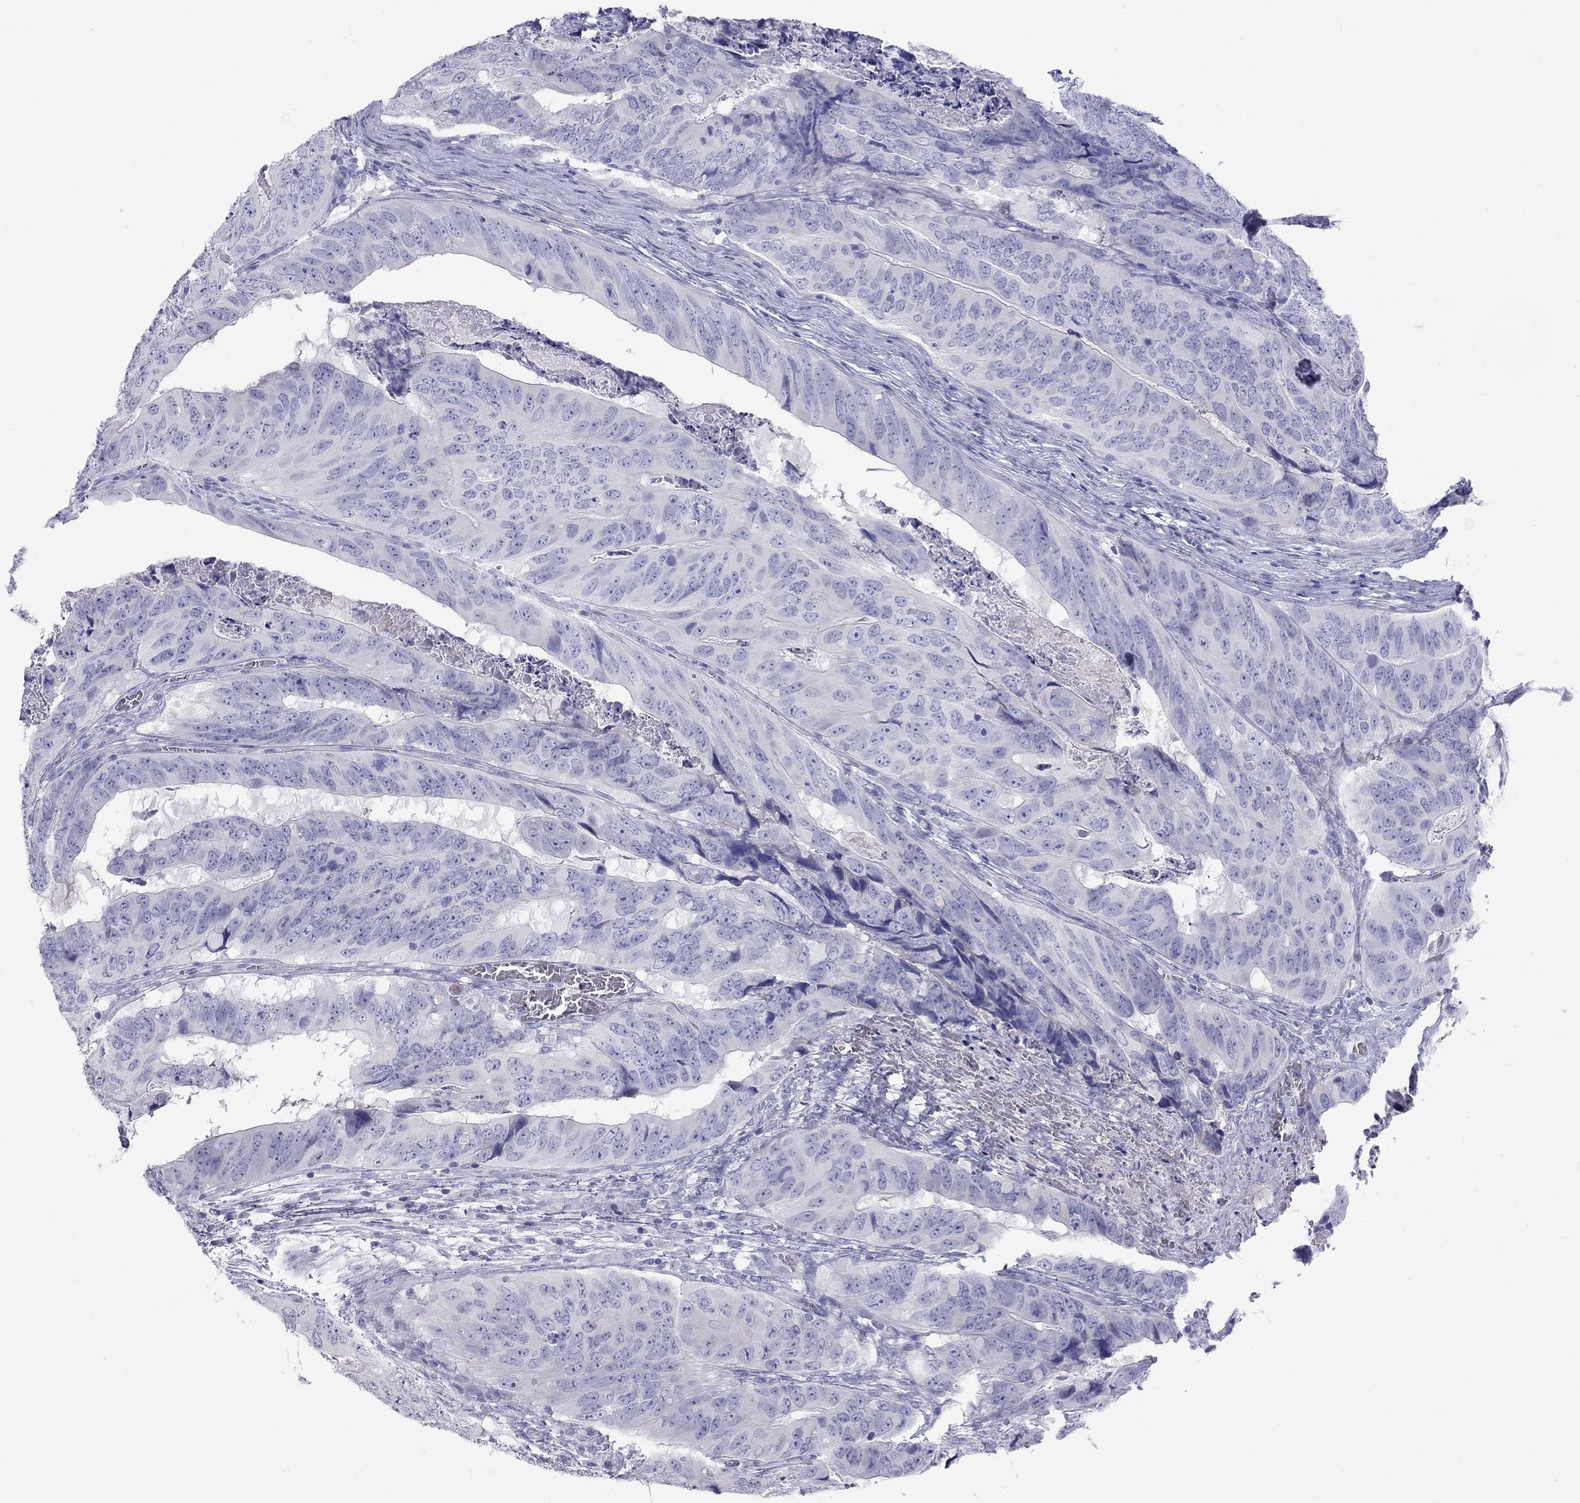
{"staining": {"intensity": "negative", "quantity": "none", "location": "none"}, "tissue": "colorectal cancer", "cell_type": "Tumor cells", "image_type": "cancer", "snomed": [{"axis": "morphology", "description": "Adenocarcinoma, NOS"}, {"axis": "topography", "description": "Colon"}], "caption": "Histopathology image shows no protein positivity in tumor cells of adenocarcinoma (colorectal) tissue.", "gene": "MUC16", "patient": {"sex": "male", "age": 79}}